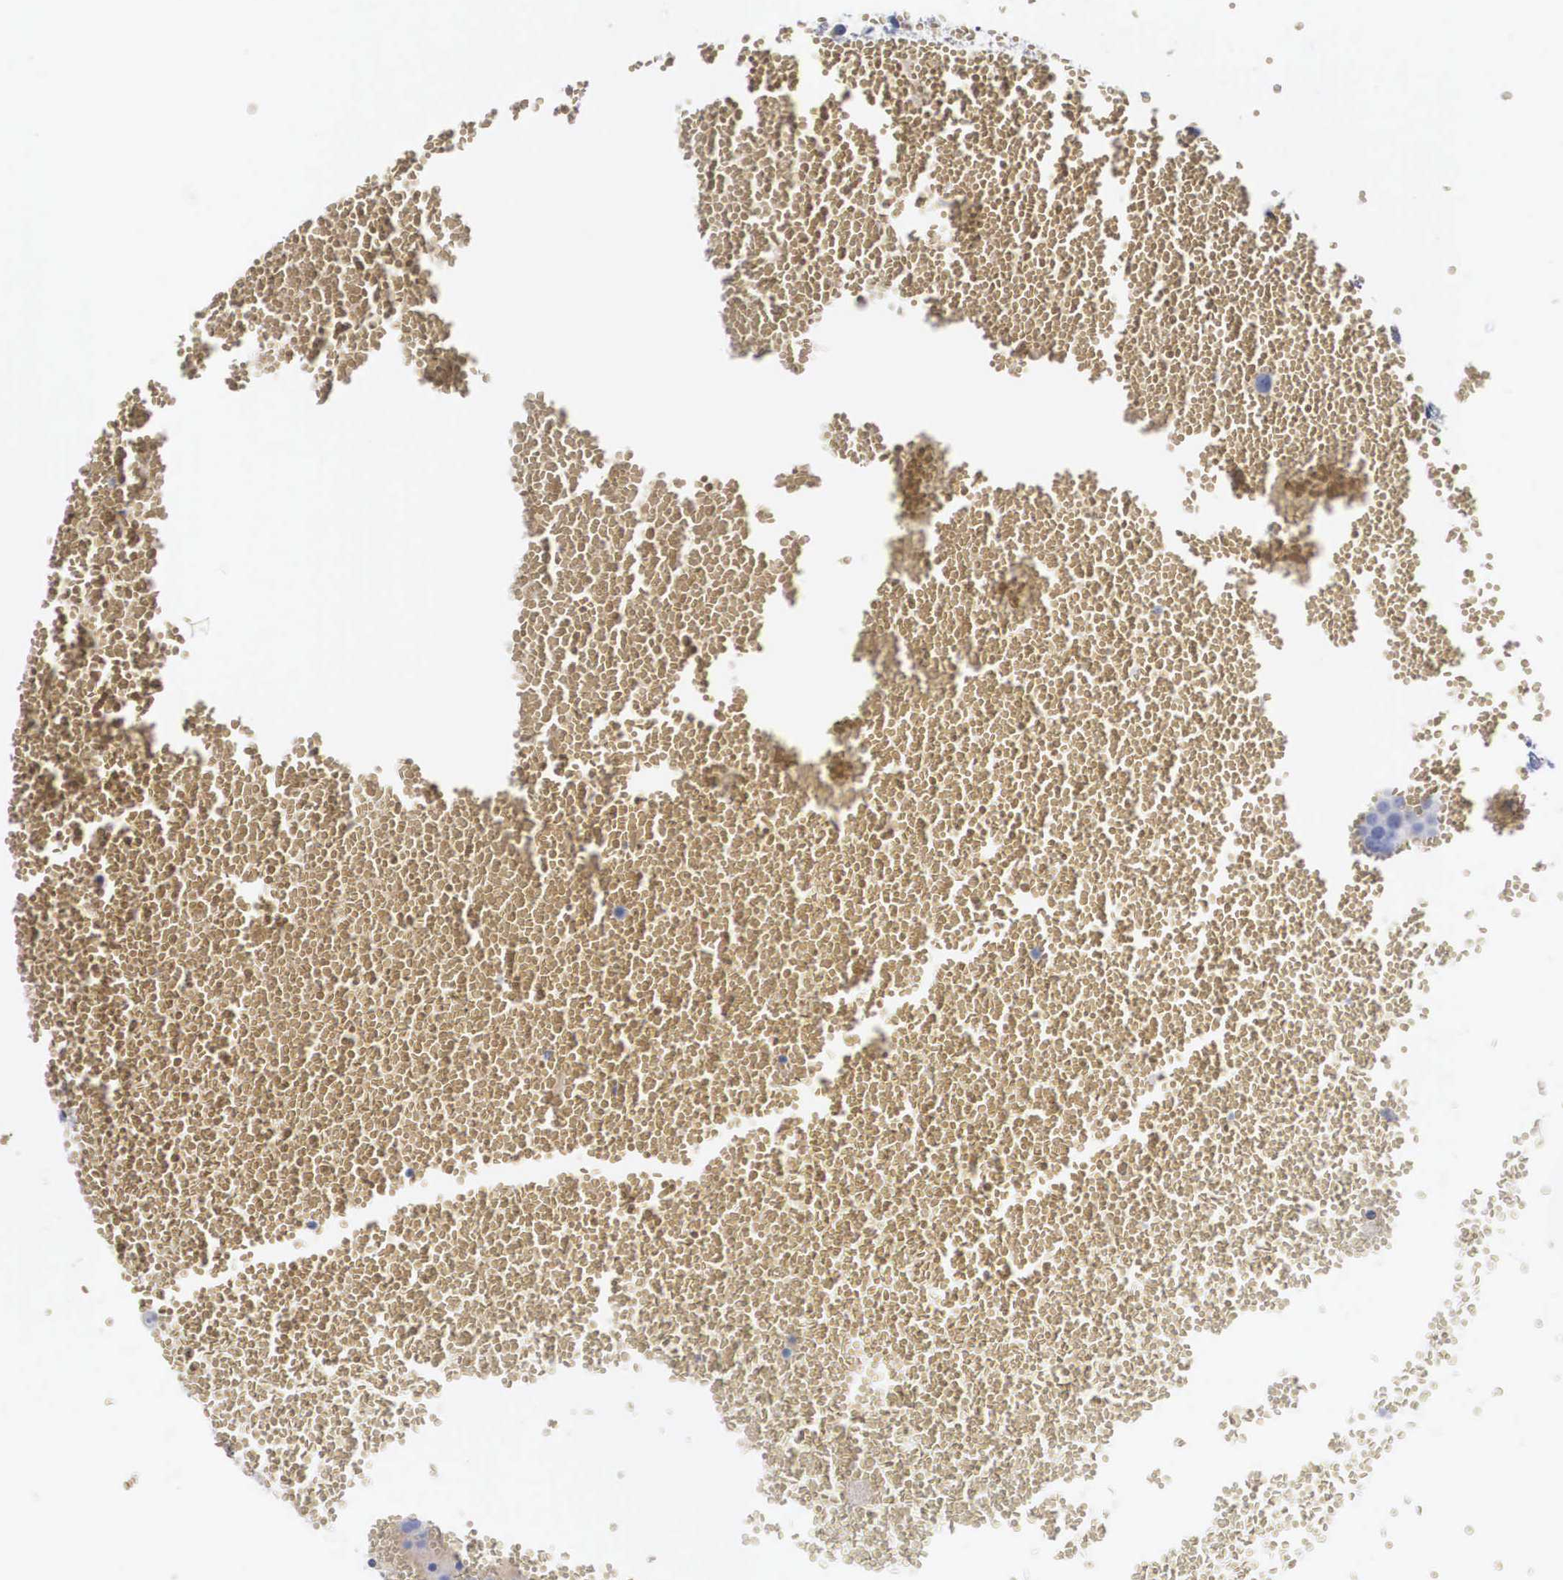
{"staining": {"intensity": "negative", "quantity": "none", "location": "none"}, "tissue": "testis cancer", "cell_type": "Tumor cells", "image_type": "cancer", "snomed": [{"axis": "morphology", "description": "Seminoma, NOS"}, {"axis": "topography", "description": "Testis"}], "caption": "Human testis seminoma stained for a protein using IHC reveals no expression in tumor cells.", "gene": "LGALS3BP", "patient": {"sex": "male", "age": 71}}